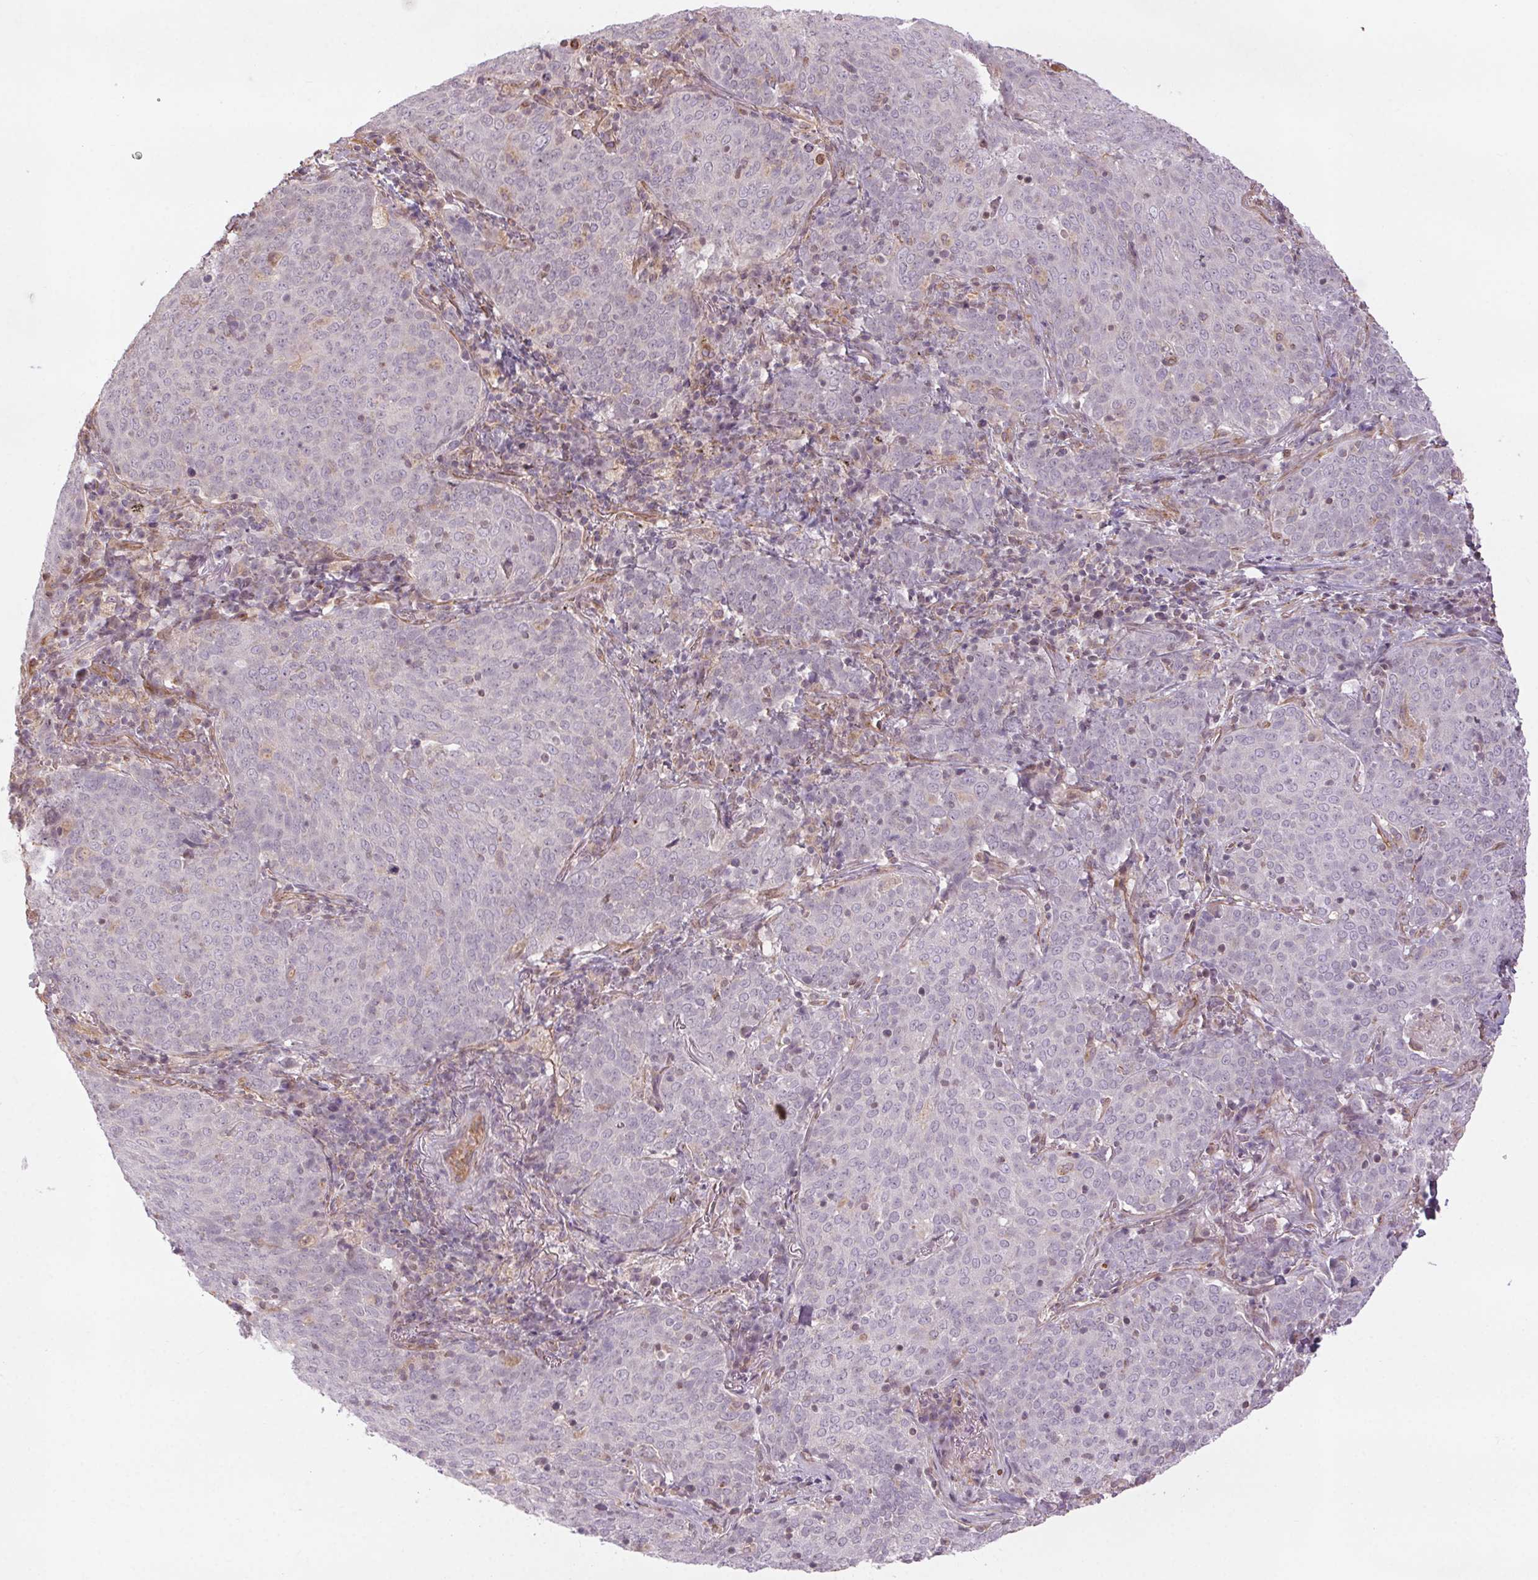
{"staining": {"intensity": "negative", "quantity": "none", "location": "none"}, "tissue": "lung cancer", "cell_type": "Tumor cells", "image_type": "cancer", "snomed": [{"axis": "morphology", "description": "Squamous cell carcinoma, NOS"}, {"axis": "topography", "description": "Lung"}], "caption": "An immunohistochemistry (IHC) histopathology image of squamous cell carcinoma (lung) is shown. There is no staining in tumor cells of squamous cell carcinoma (lung). (DAB (3,3'-diaminobenzidine) IHC, high magnification).", "gene": "CCSER1", "patient": {"sex": "male", "age": 82}}